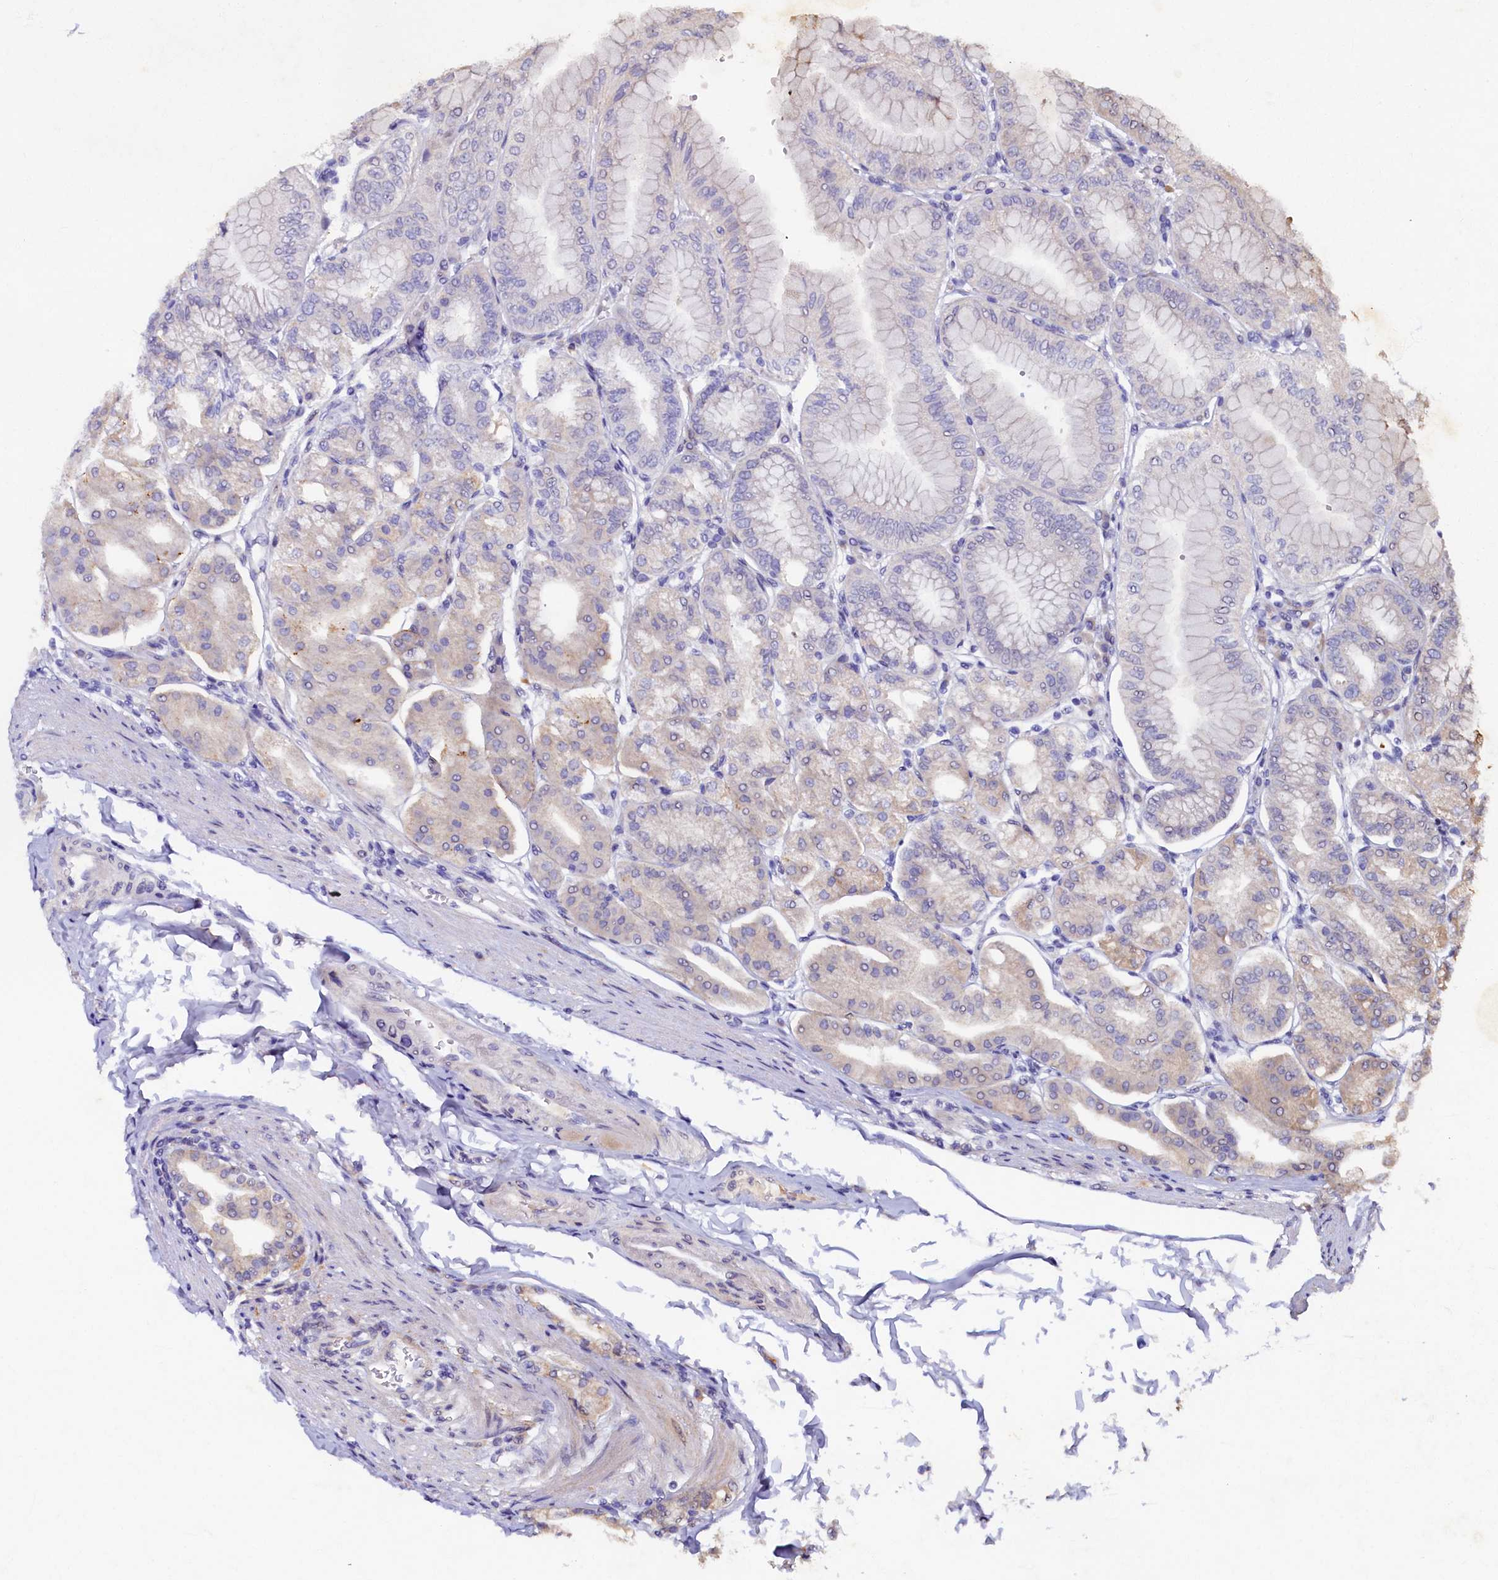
{"staining": {"intensity": "strong", "quantity": "25%-75%", "location": "cytoplasmic/membranous"}, "tissue": "stomach", "cell_type": "Glandular cells", "image_type": "normal", "snomed": [{"axis": "morphology", "description": "Normal tissue, NOS"}, {"axis": "topography", "description": "Stomach, lower"}], "caption": "Immunohistochemical staining of normal stomach exhibits 25%-75% levels of strong cytoplasmic/membranous protein positivity in about 25%-75% of glandular cells. The staining is performed using DAB brown chromogen to label protein expression. The nuclei are counter-stained blue using hematoxylin.", "gene": "LATS2", "patient": {"sex": "male", "age": 71}}